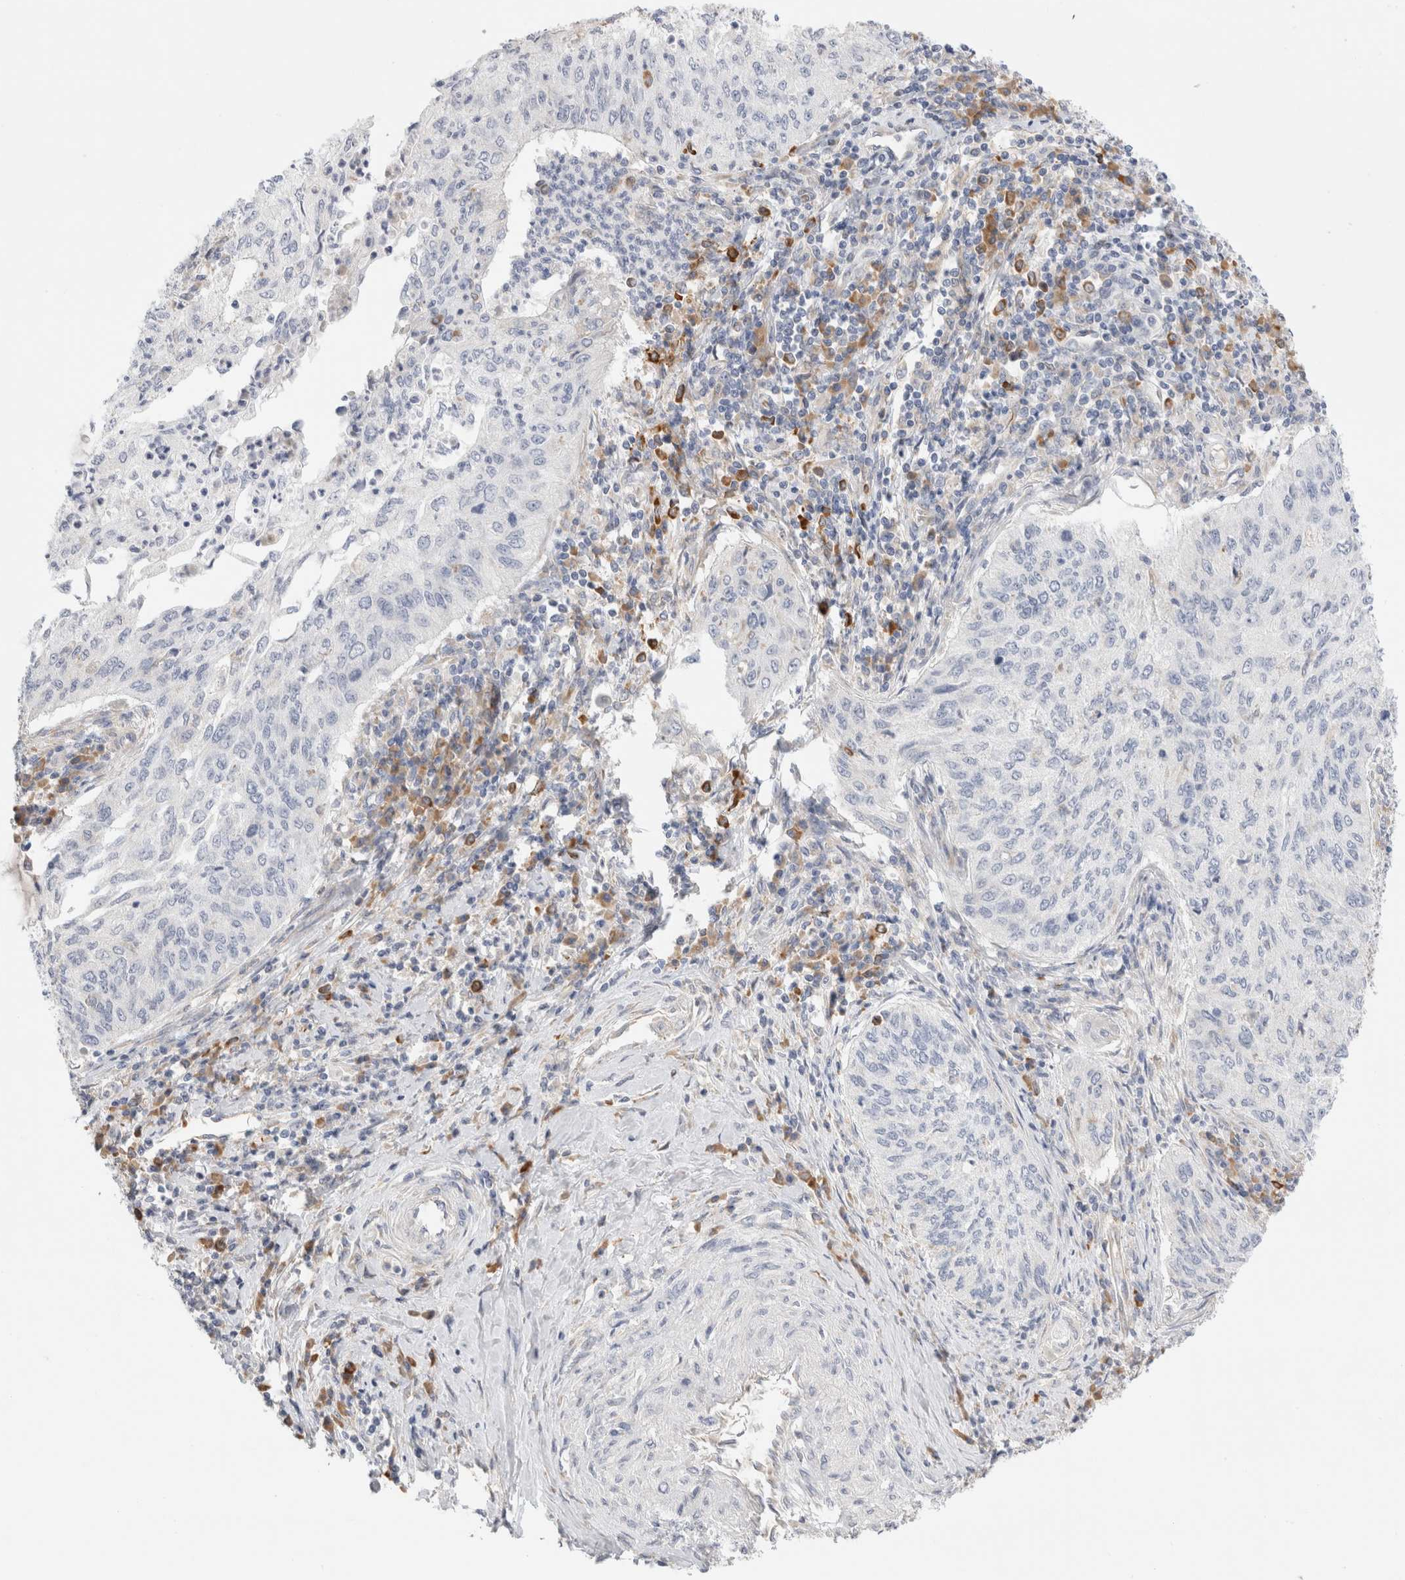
{"staining": {"intensity": "negative", "quantity": "none", "location": "none"}, "tissue": "cervical cancer", "cell_type": "Tumor cells", "image_type": "cancer", "snomed": [{"axis": "morphology", "description": "Squamous cell carcinoma, NOS"}, {"axis": "topography", "description": "Cervix"}], "caption": "Photomicrograph shows no significant protein expression in tumor cells of cervical cancer (squamous cell carcinoma).", "gene": "CSK", "patient": {"sex": "female", "age": 30}}